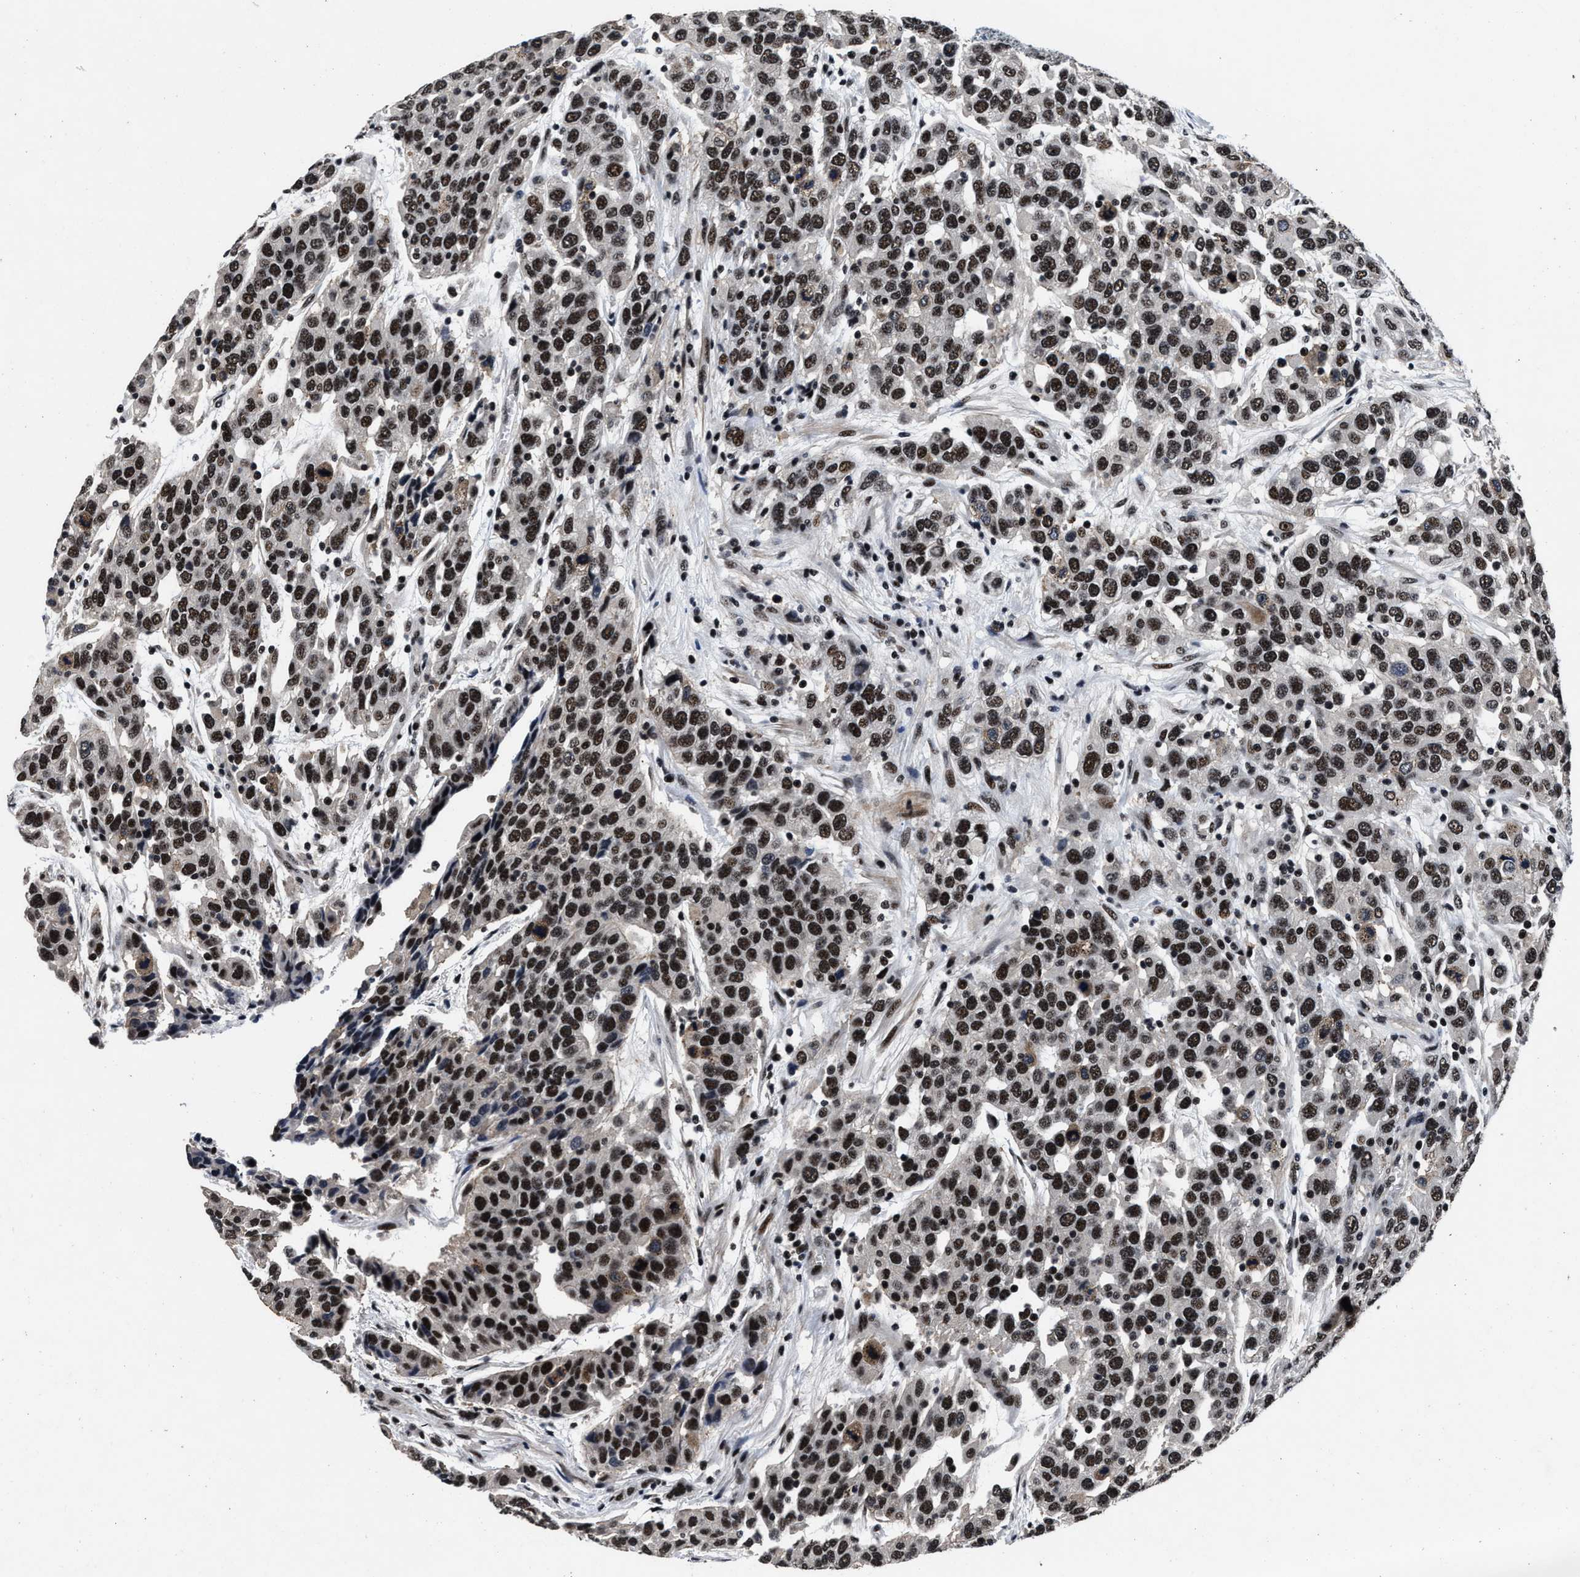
{"staining": {"intensity": "strong", "quantity": ">75%", "location": "nuclear"}, "tissue": "urothelial cancer", "cell_type": "Tumor cells", "image_type": "cancer", "snomed": [{"axis": "morphology", "description": "Urothelial carcinoma, High grade"}, {"axis": "topography", "description": "Urinary bladder"}], "caption": "Urothelial cancer stained with a brown dye shows strong nuclear positive staining in approximately >75% of tumor cells.", "gene": "ZNF233", "patient": {"sex": "female", "age": 80}}